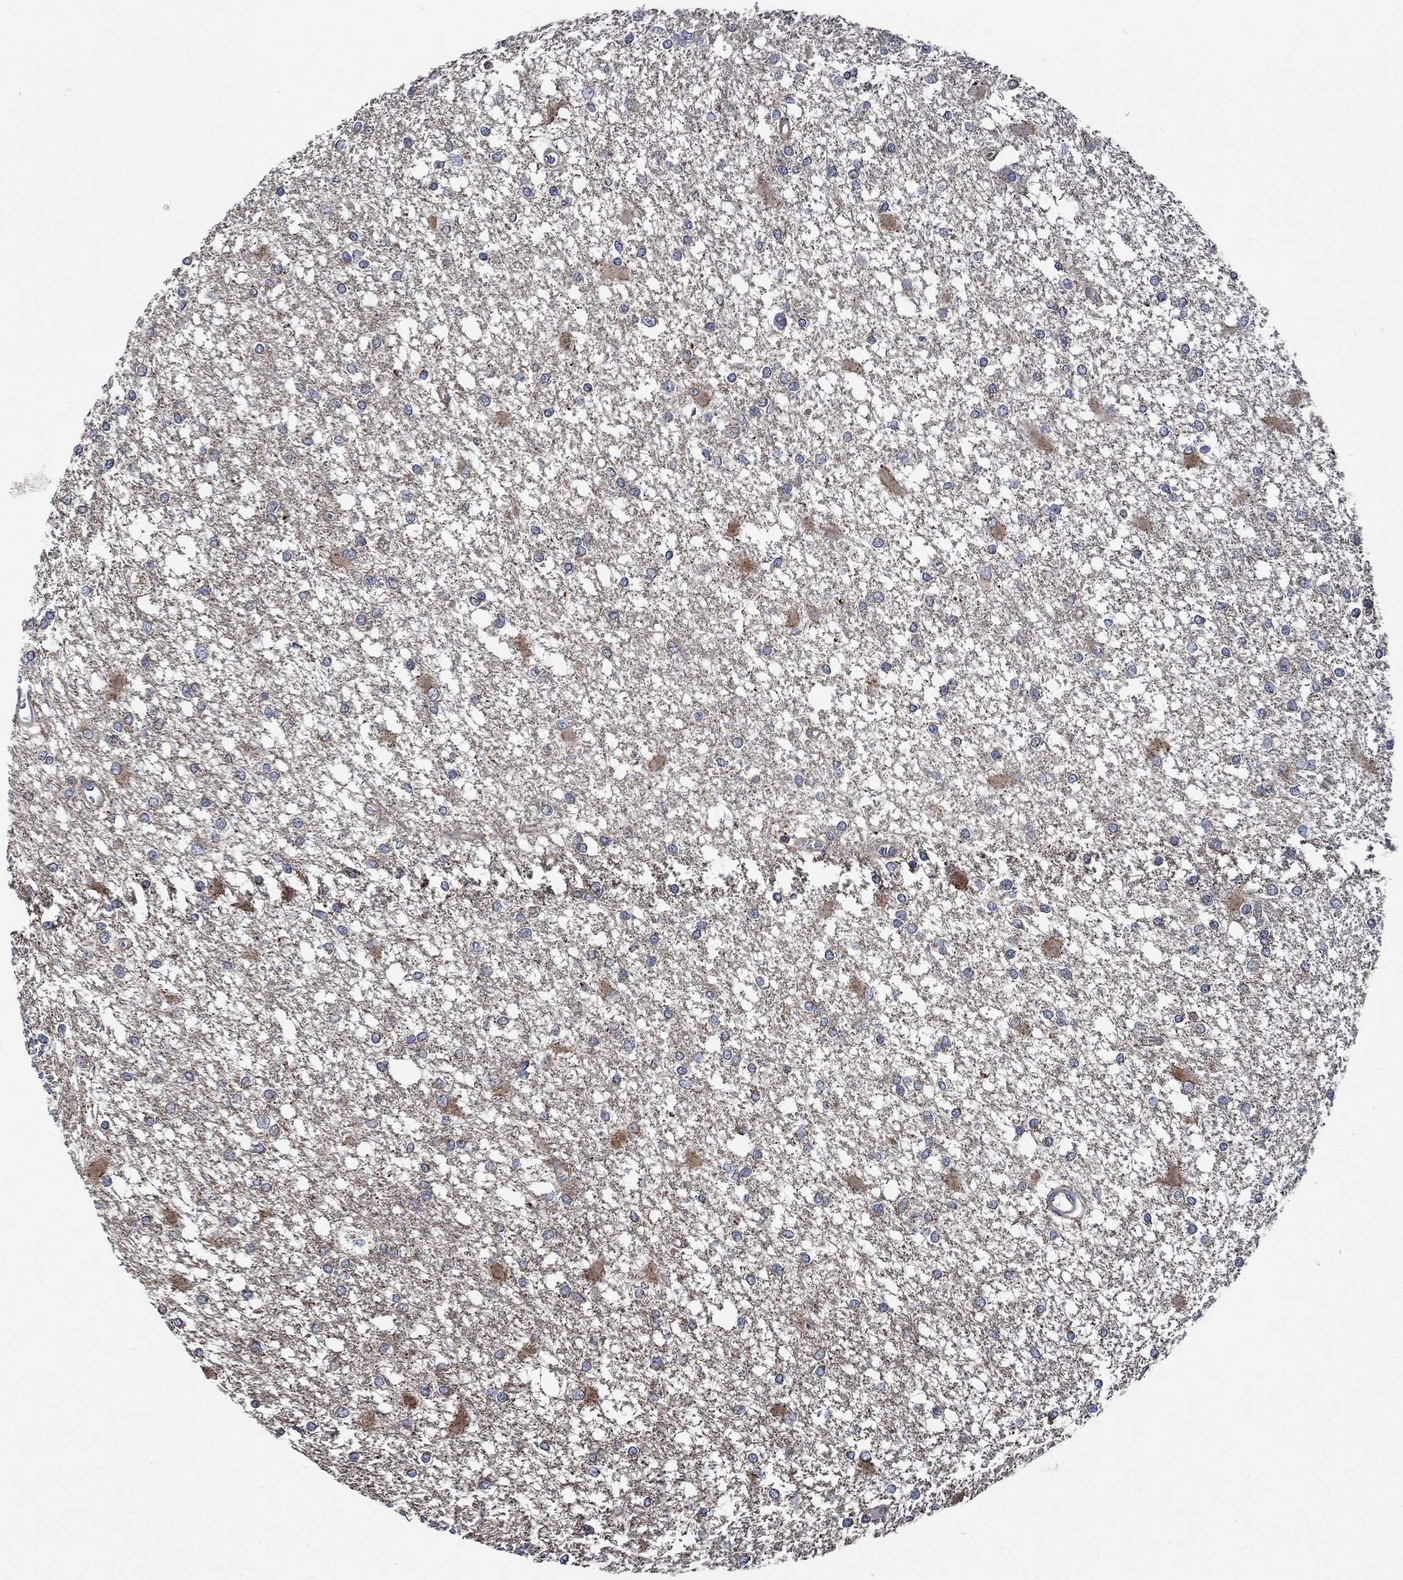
{"staining": {"intensity": "negative", "quantity": "none", "location": "none"}, "tissue": "glioma", "cell_type": "Tumor cells", "image_type": "cancer", "snomed": [{"axis": "morphology", "description": "Glioma, malignant, High grade"}, {"axis": "topography", "description": "Cerebral cortex"}], "caption": "The immunohistochemistry (IHC) image has no significant staining in tumor cells of malignant glioma (high-grade) tissue.", "gene": "STXBP6", "patient": {"sex": "male", "age": 79}}